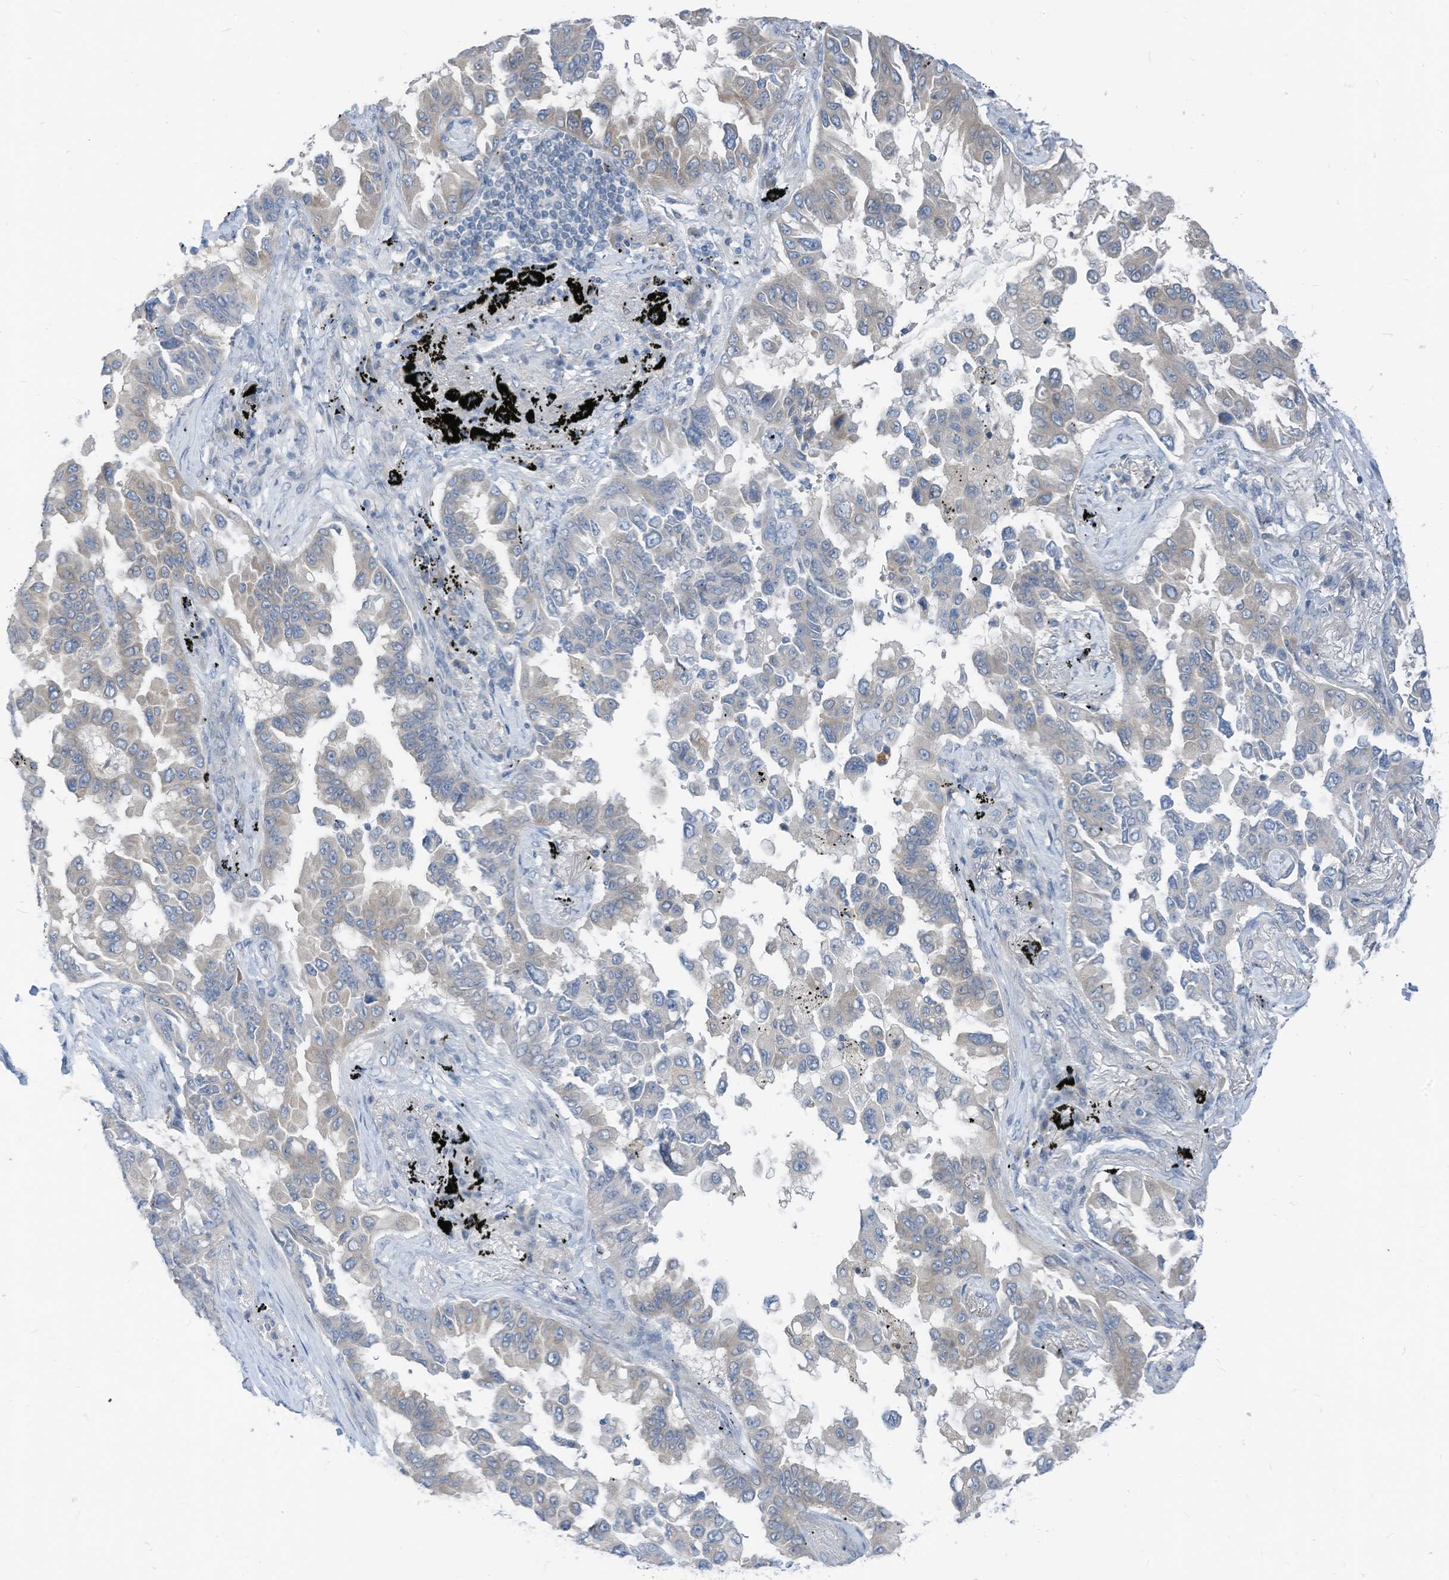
{"staining": {"intensity": "negative", "quantity": "none", "location": "none"}, "tissue": "lung cancer", "cell_type": "Tumor cells", "image_type": "cancer", "snomed": [{"axis": "morphology", "description": "Adenocarcinoma, NOS"}, {"axis": "topography", "description": "Lung"}], "caption": "Lung adenocarcinoma was stained to show a protein in brown. There is no significant staining in tumor cells.", "gene": "LDAH", "patient": {"sex": "female", "age": 67}}